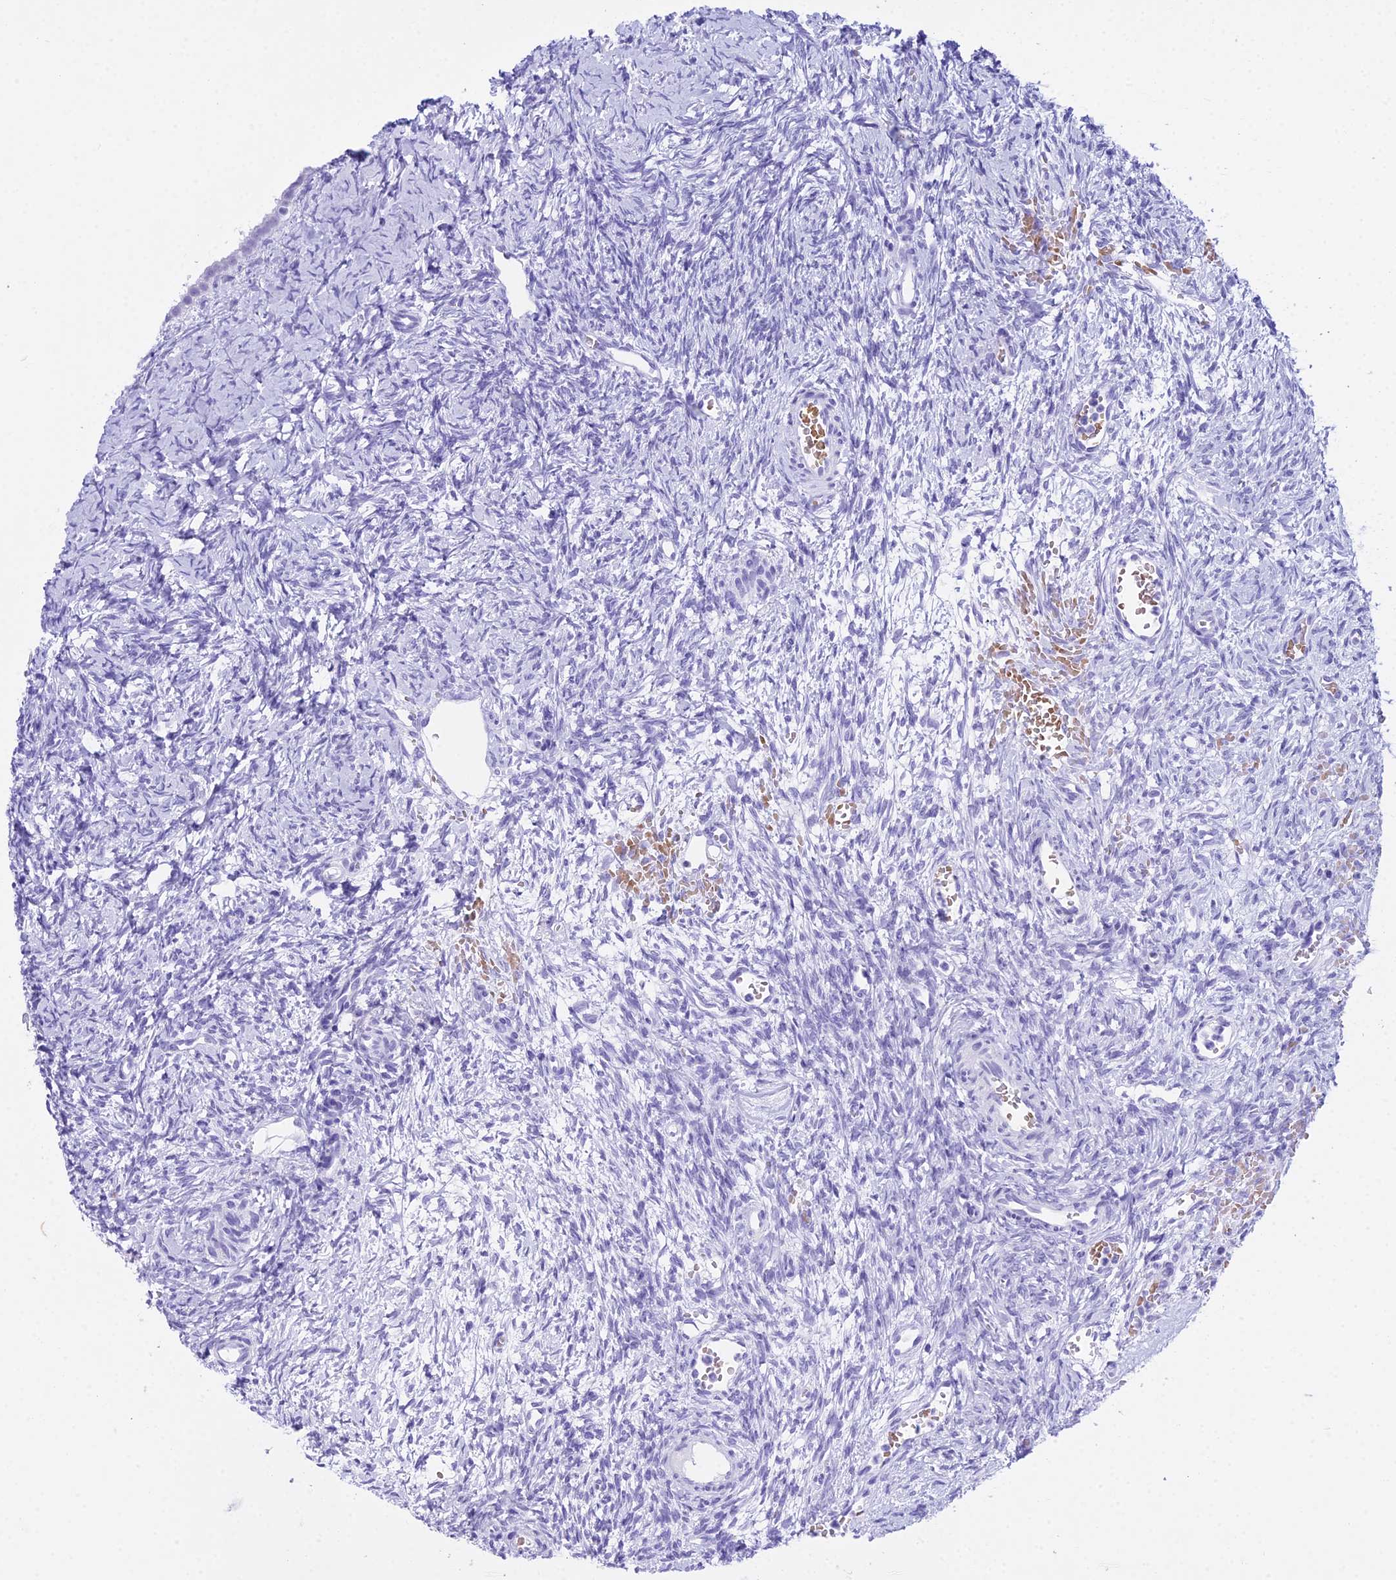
{"staining": {"intensity": "negative", "quantity": "none", "location": "none"}, "tissue": "ovary", "cell_type": "Ovarian stroma cells", "image_type": "normal", "snomed": [{"axis": "morphology", "description": "Normal tissue, NOS"}, {"axis": "topography", "description": "Ovary"}], "caption": "Ovarian stroma cells show no significant protein positivity in normal ovary.", "gene": "RNPS1", "patient": {"sex": "female", "age": 39}}